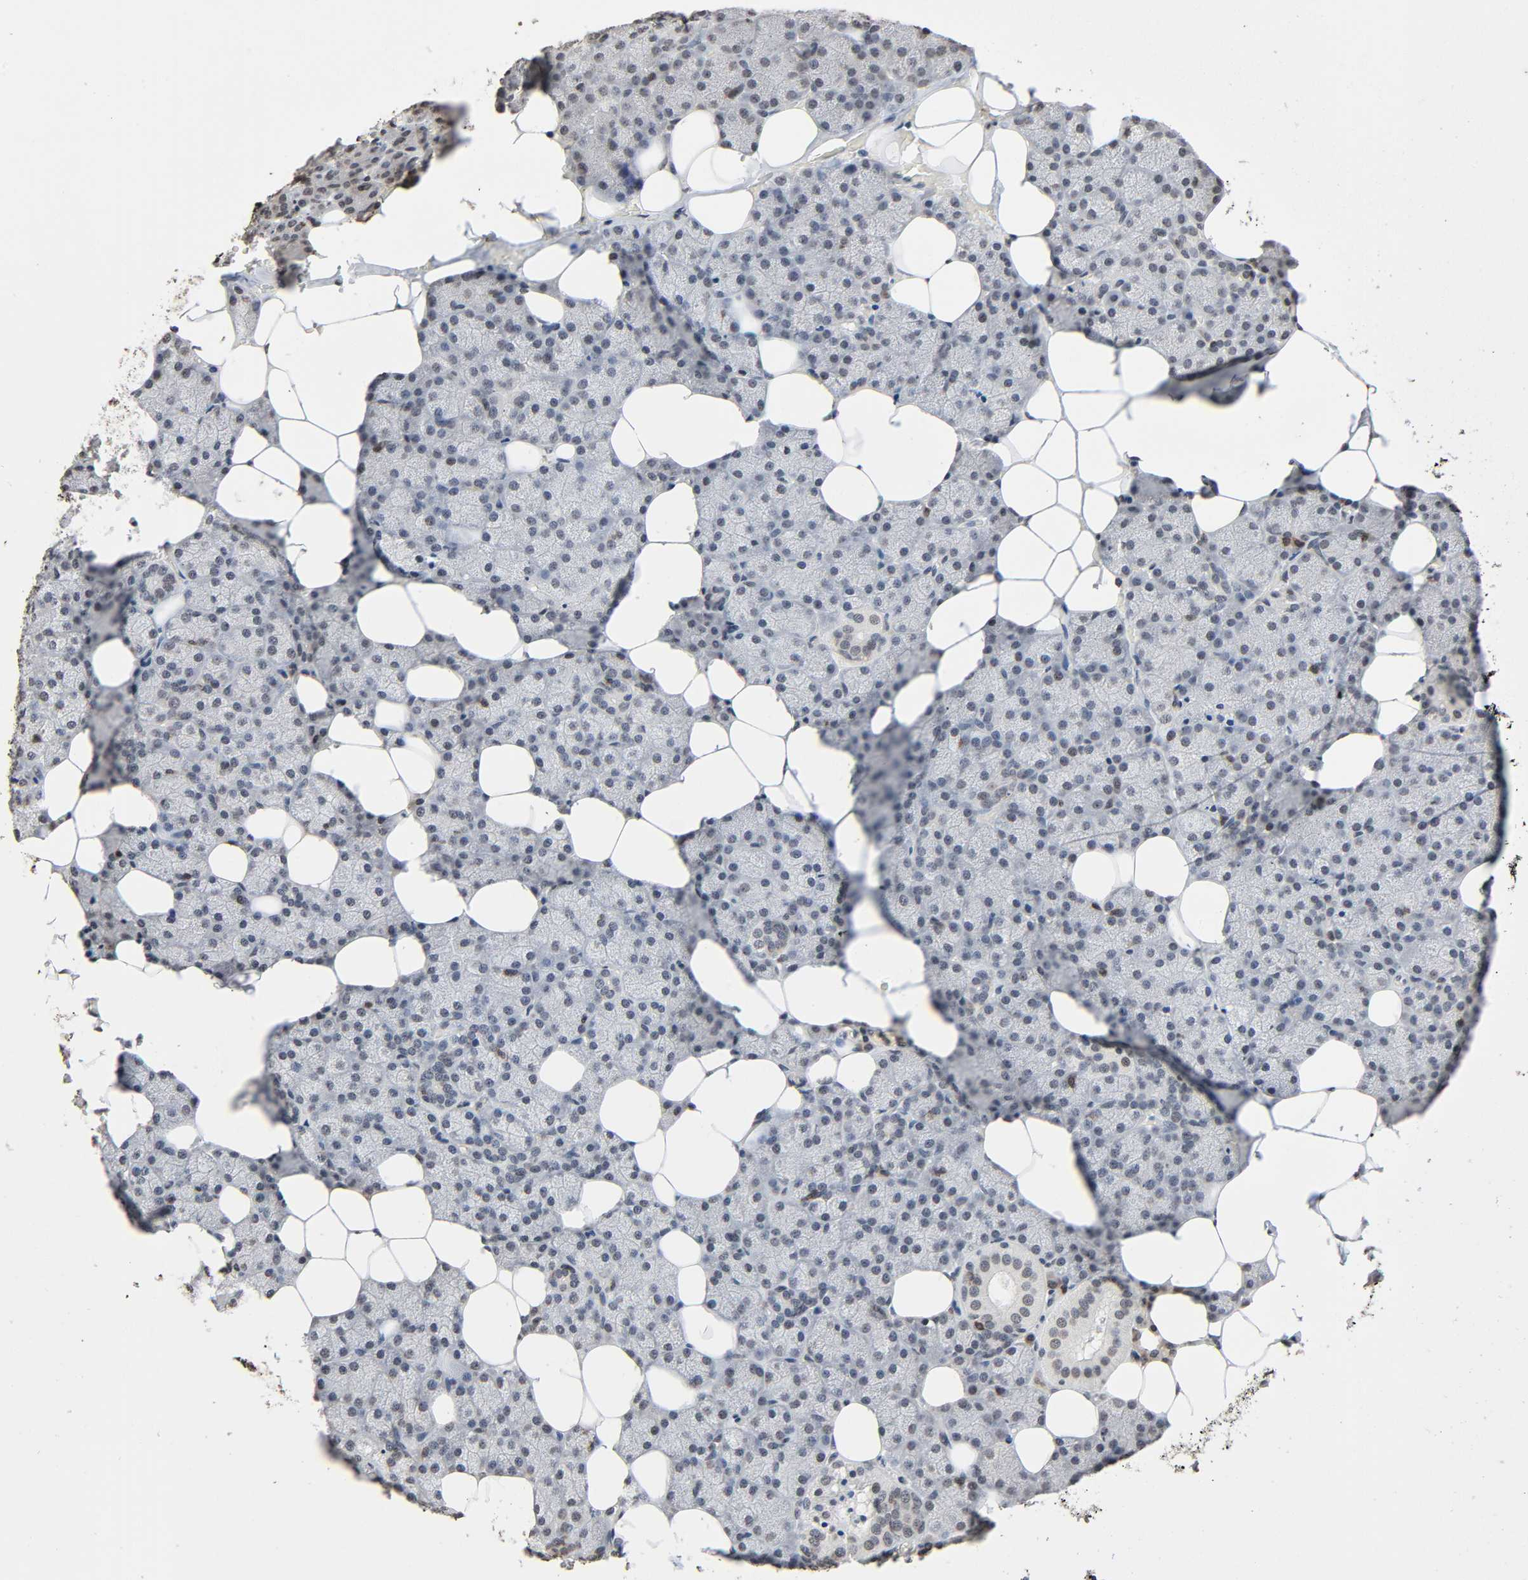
{"staining": {"intensity": "weak", "quantity": "25%-75%", "location": "nuclear"}, "tissue": "salivary gland", "cell_type": "Glandular cells", "image_type": "normal", "snomed": [{"axis": "morphology", "description": "Normal tissue, NOS"}, {"axis": "topography", "description": "Lymph node"}, {"axis": "topography", "description": "Salivary gland"}], "caption": "Immunohistochemical staining of normal salivary gland reveals low levels of weak nuclear expression in approximately 25%-75% of glandular cells. The staining was performed using DAB, with brown indicating positive protein expression. Nuclei are stained blue with hematoxylin.", "gene": "STK4", "patient": {"sex": "male", "age": 8}}